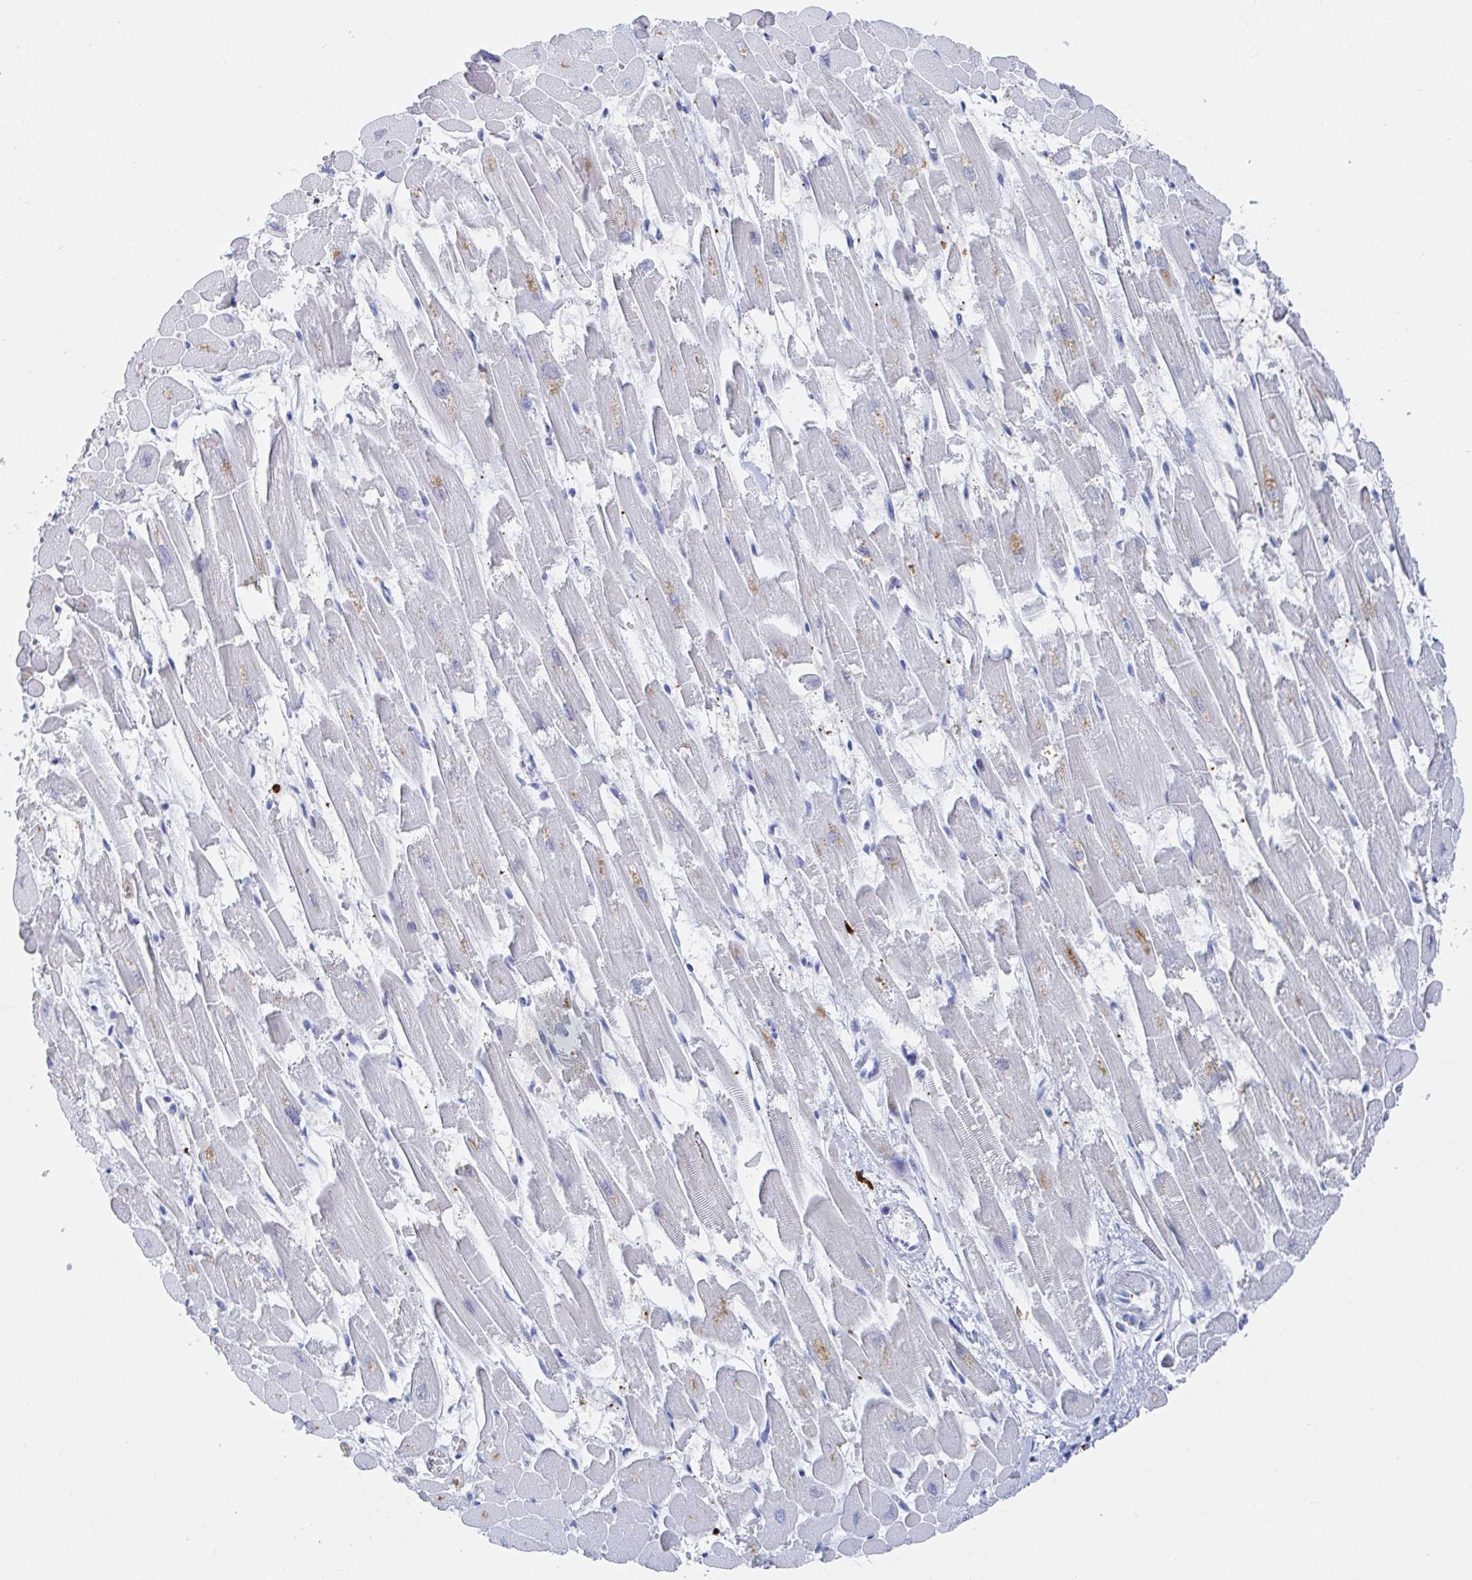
{"staining": {"intensity": "weak", "quantity": "<25%", "location": "cytoplasmic/membranous"}, "tissue": "heart muscle", "cell_type": "Cardiomyocytes", "image_type": "normal", "snomed": [{"axis": "morphology", "description": "Normal tissue, NOS"}, {"axis": "topography", "description": "Heart"}], "caption": "An IHC image of unremarkable heart muscle is shown. There is no staining in cardiomyocytes of heart muscle.", "gene": "OR2A1", "patient": {"sex": "female", "age": 52}}